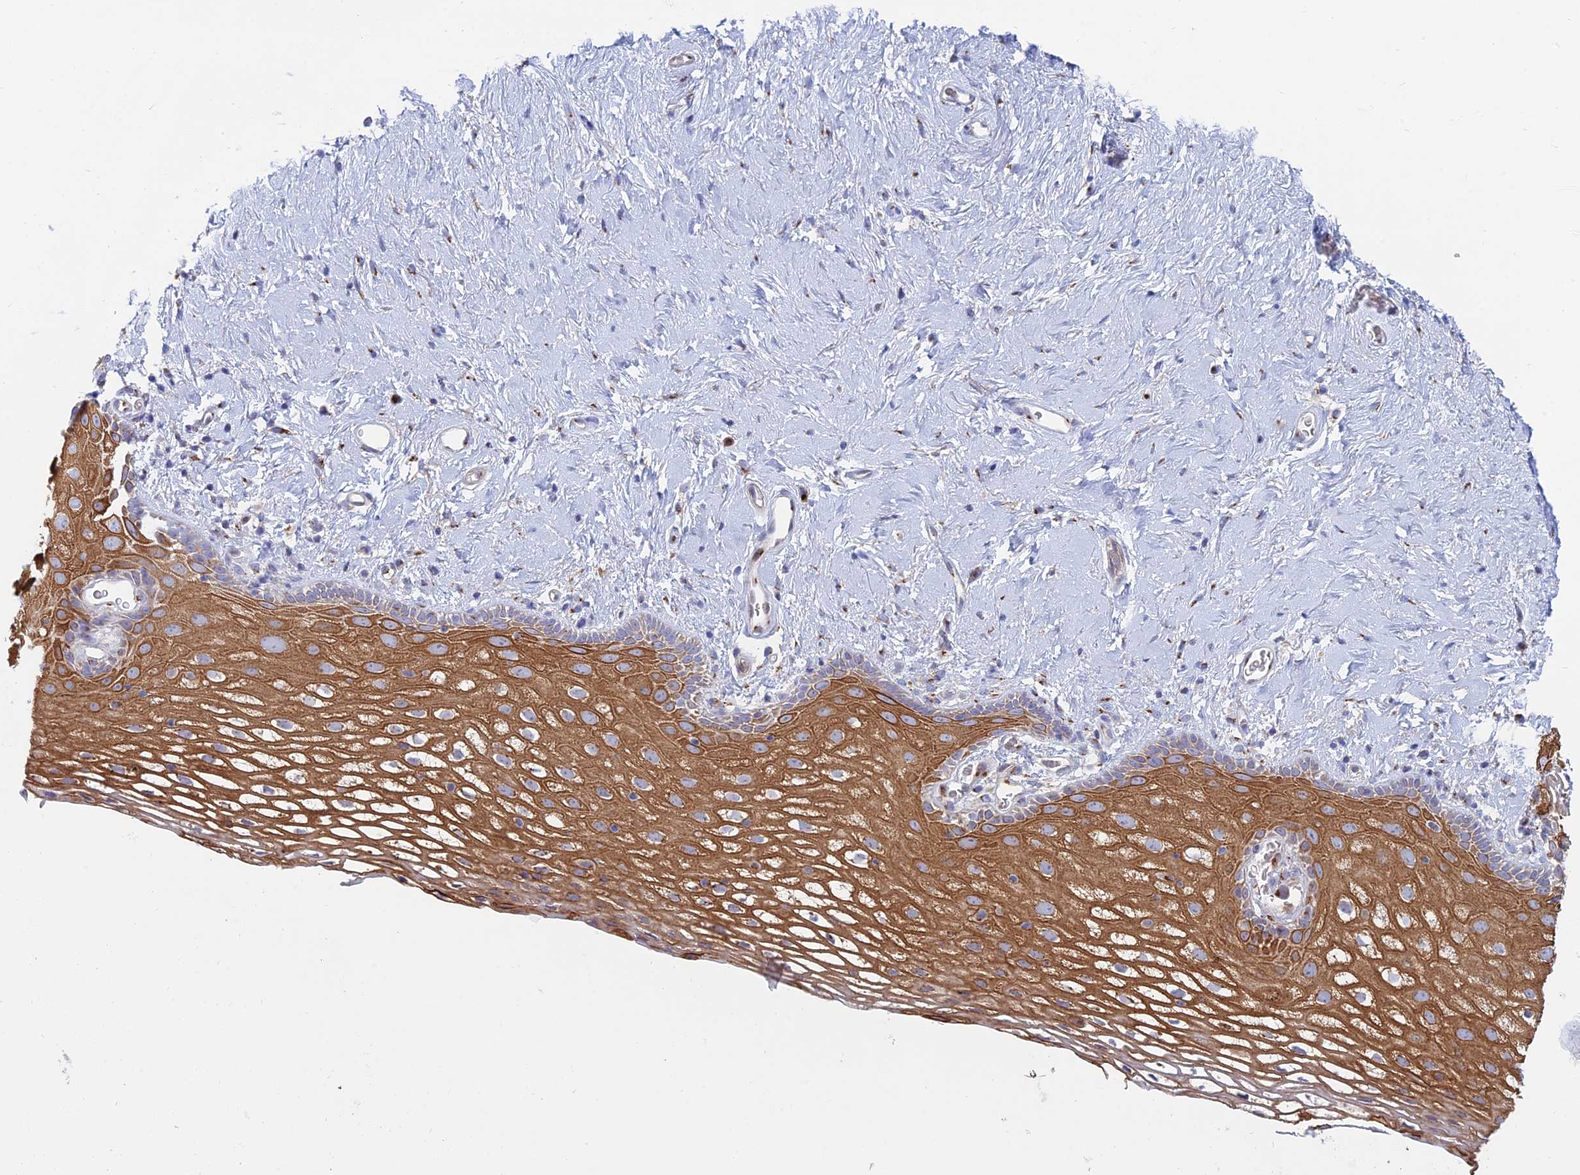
{"staining": {"intensity": "strong", "quantity": ">75%", "location": "cytoplasmic/membranous"}, "tissue": "vagina", "cell_type": "Squamous epithelial cells", "image_type": "normal", "snomed": [{"axis": "morphology", "description": "Normal tissue, NOS"}, {"axis": "morphology", "description": "Adenocarcinoma, NOS"}, {"axis": "topography", "description": "Rectum"}, {"axis": "topography", "description": "Vagina"}], "caption": "Strong cytoplasmic/membranous staining for a protein is identified in approximately >75% of squamous epithelial cells of unremarkable vagina using immunohistochemistry.", "gene": "ENSG00000267561", "patient": {"sex": "female", "age": 71}}